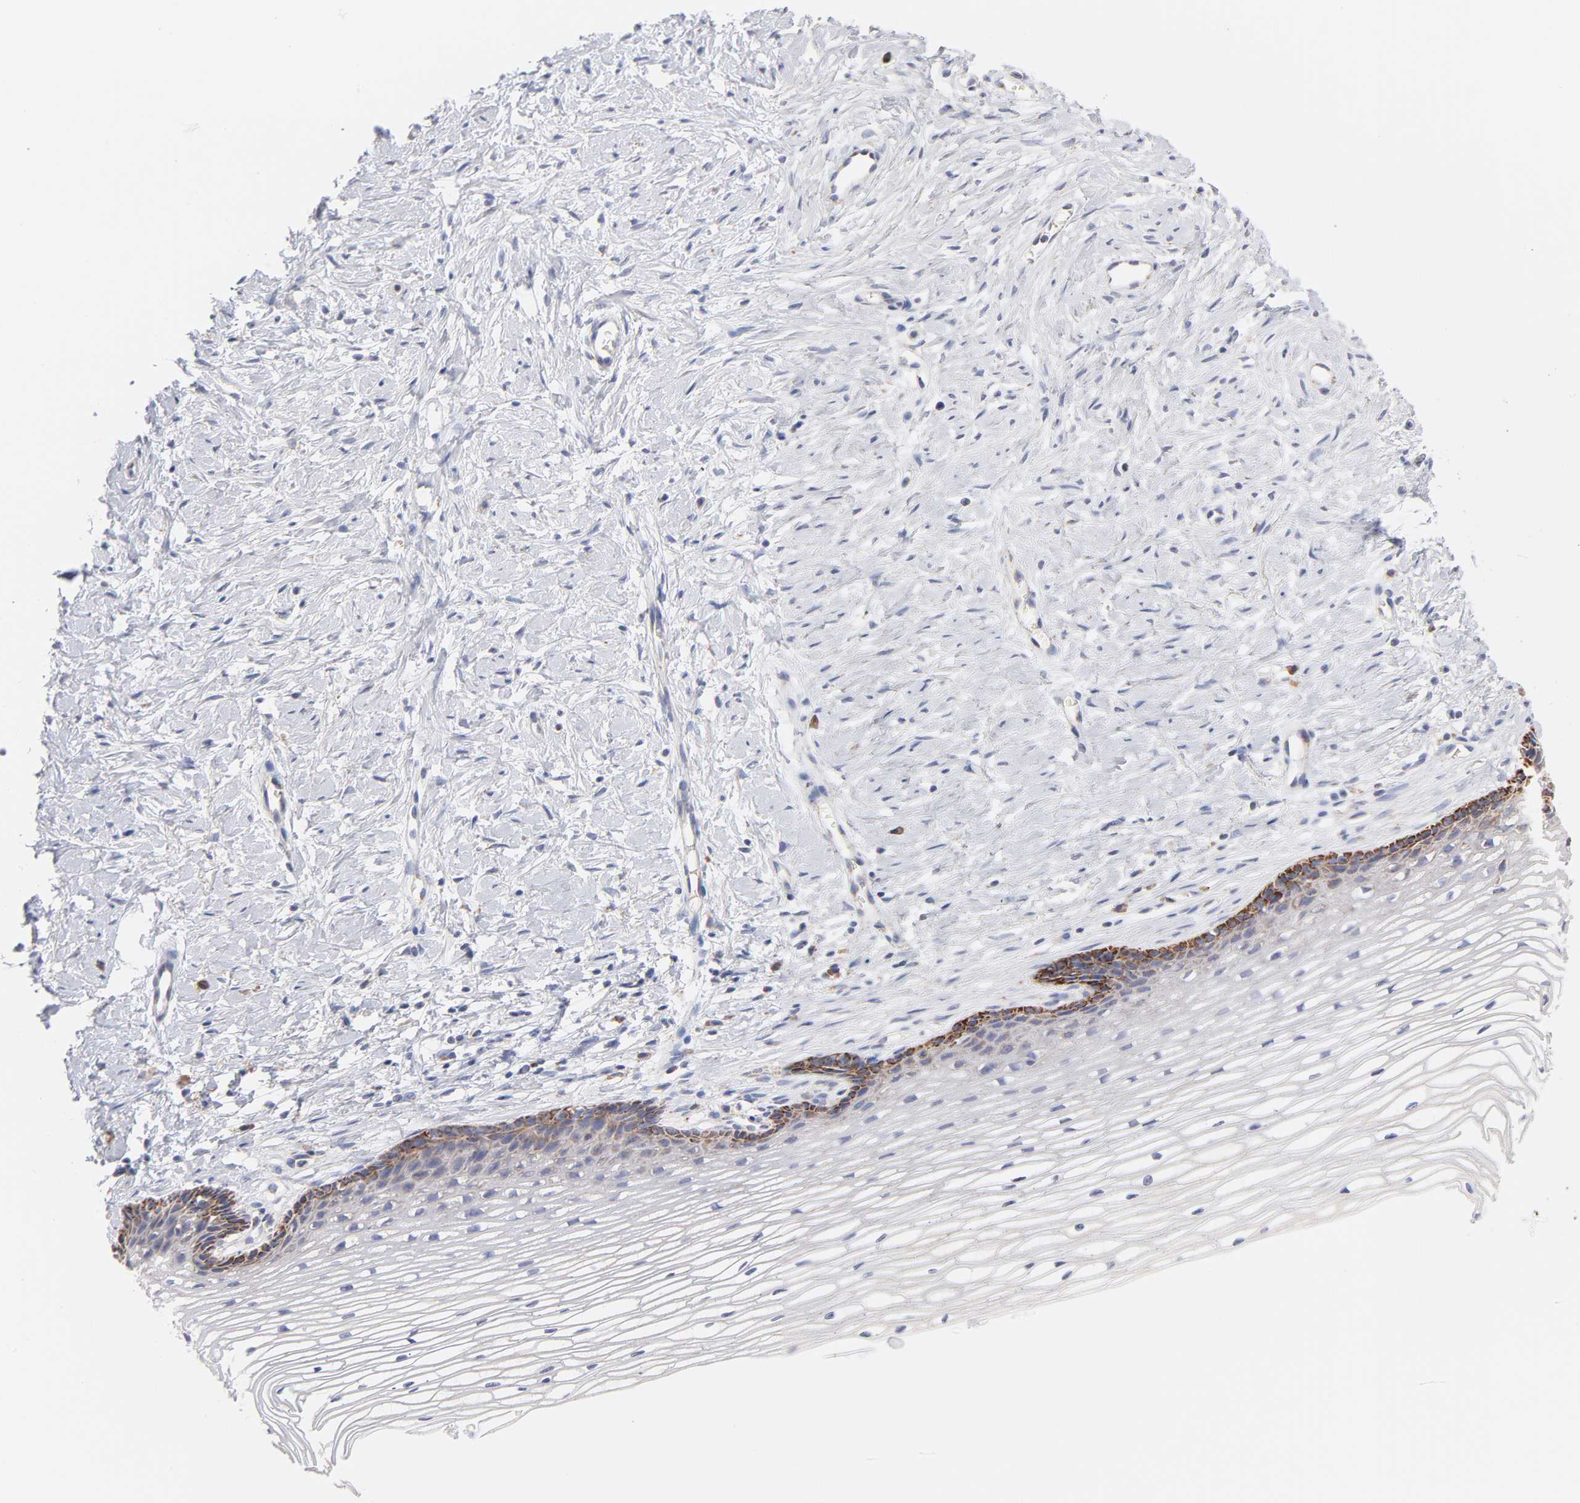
{"staining": {"intensity": "weak", "quantity": "<25%", "location": "cytoplasmic/membranous"}, "tissue": "cervix", "cell_type": "Glandular cells", "image_type": "normal", "snomed": [{"axis": "morphology", "description": "Normal tissue, NOS"}, {"axis": "topography", "description": "Cervix"}], "caption": "There is no significant staining in glandular cells of cervix. Brightfield microscopy of immunohistochemistry (IHC) stained with DAB (brown) and hematoxylin (blue), captured at high magnification.", "gene": "TIMM8A", "patient": {"sex": "female", "age": 77}}